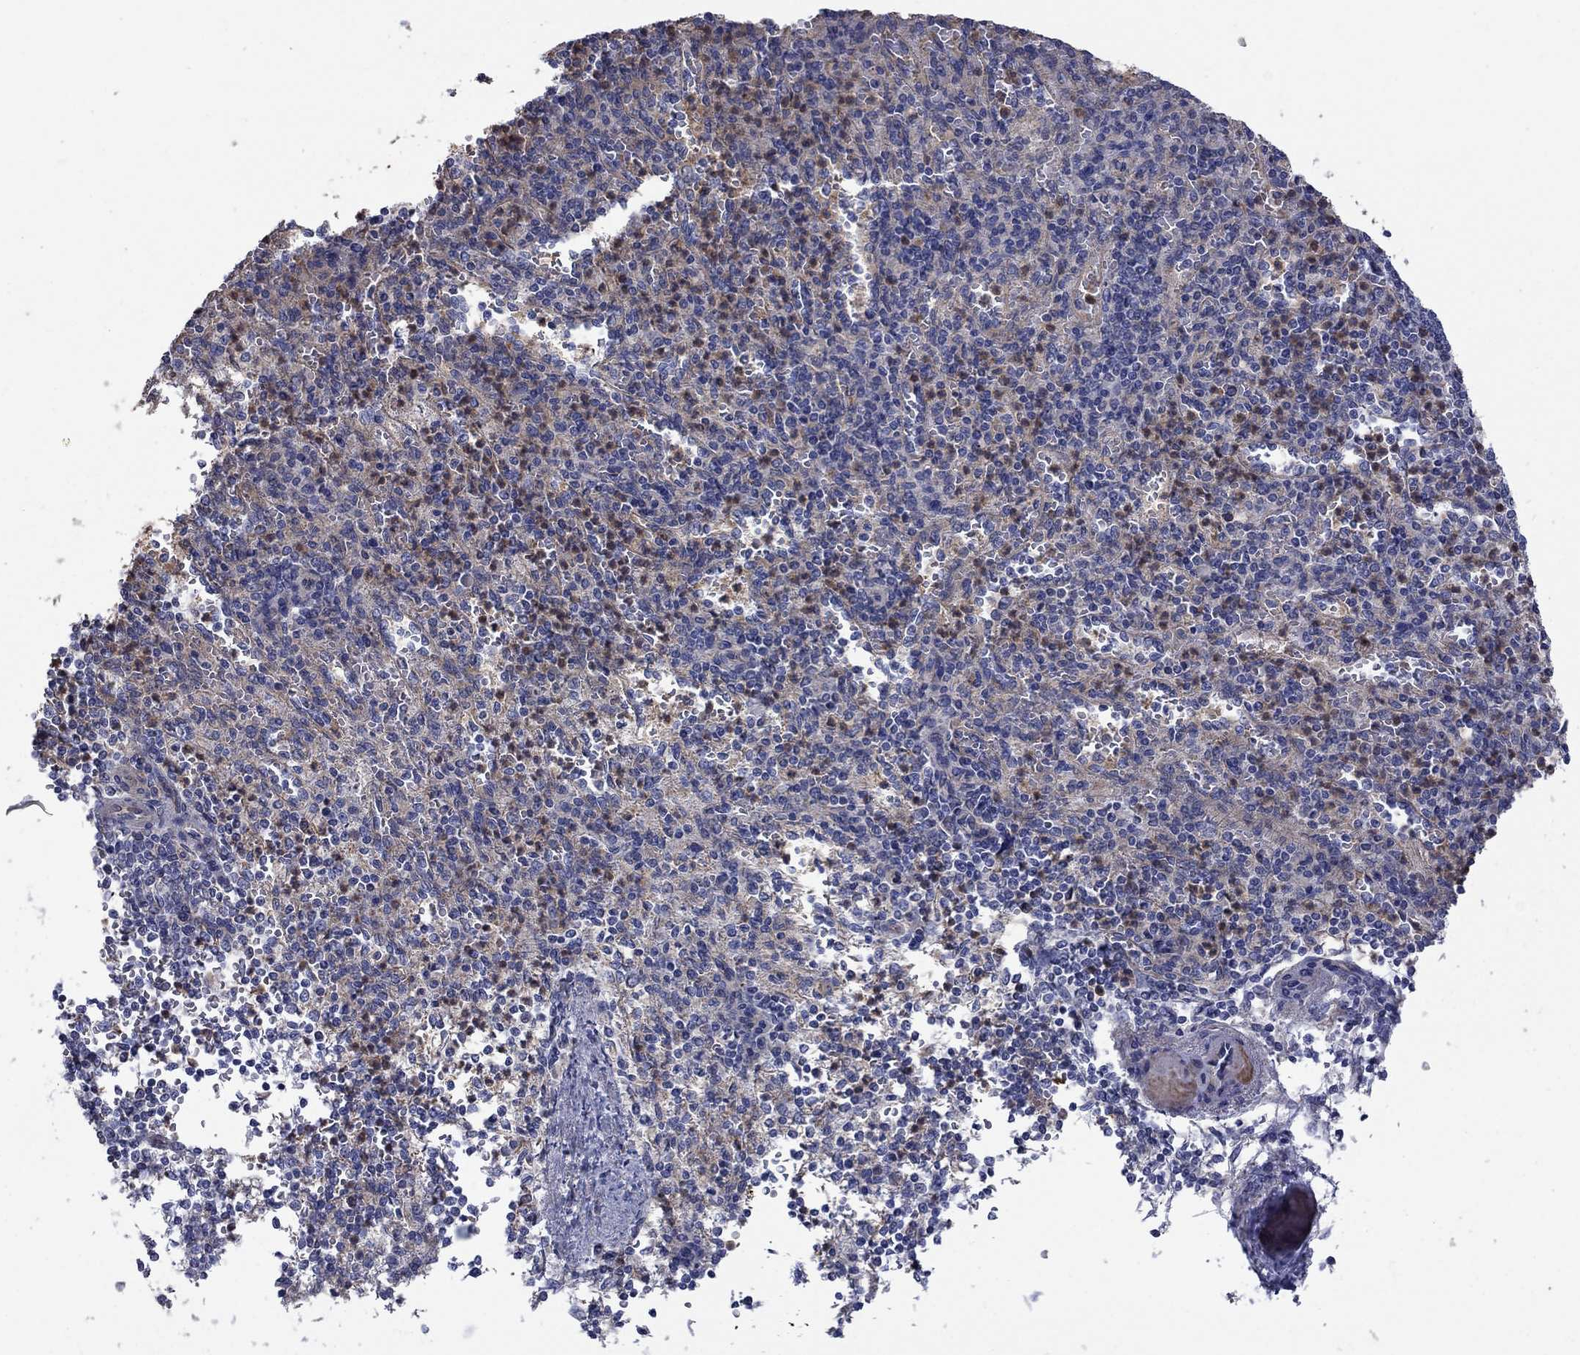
{"staining": {"intensity": "weak", "quantity": ">75%", "location": "cytoplasmic/membranous,nuclear"}, "tissue": "spleen", "cell_type": "Cells in red pulp", "image_type": "normal", "snomed": [{"axis": "morphology", "description": "Normal tissue, NOS"}, {"axis": "topography", "description": "Spleen"}], "caption": "A low amount of weak cytoplasmic/membranous,nuclear staining is seen in about >75% of cells in red pulp in normal spleen.", "gene": "CAMKK2", "patient": {"sex": "female", "age": 74}}